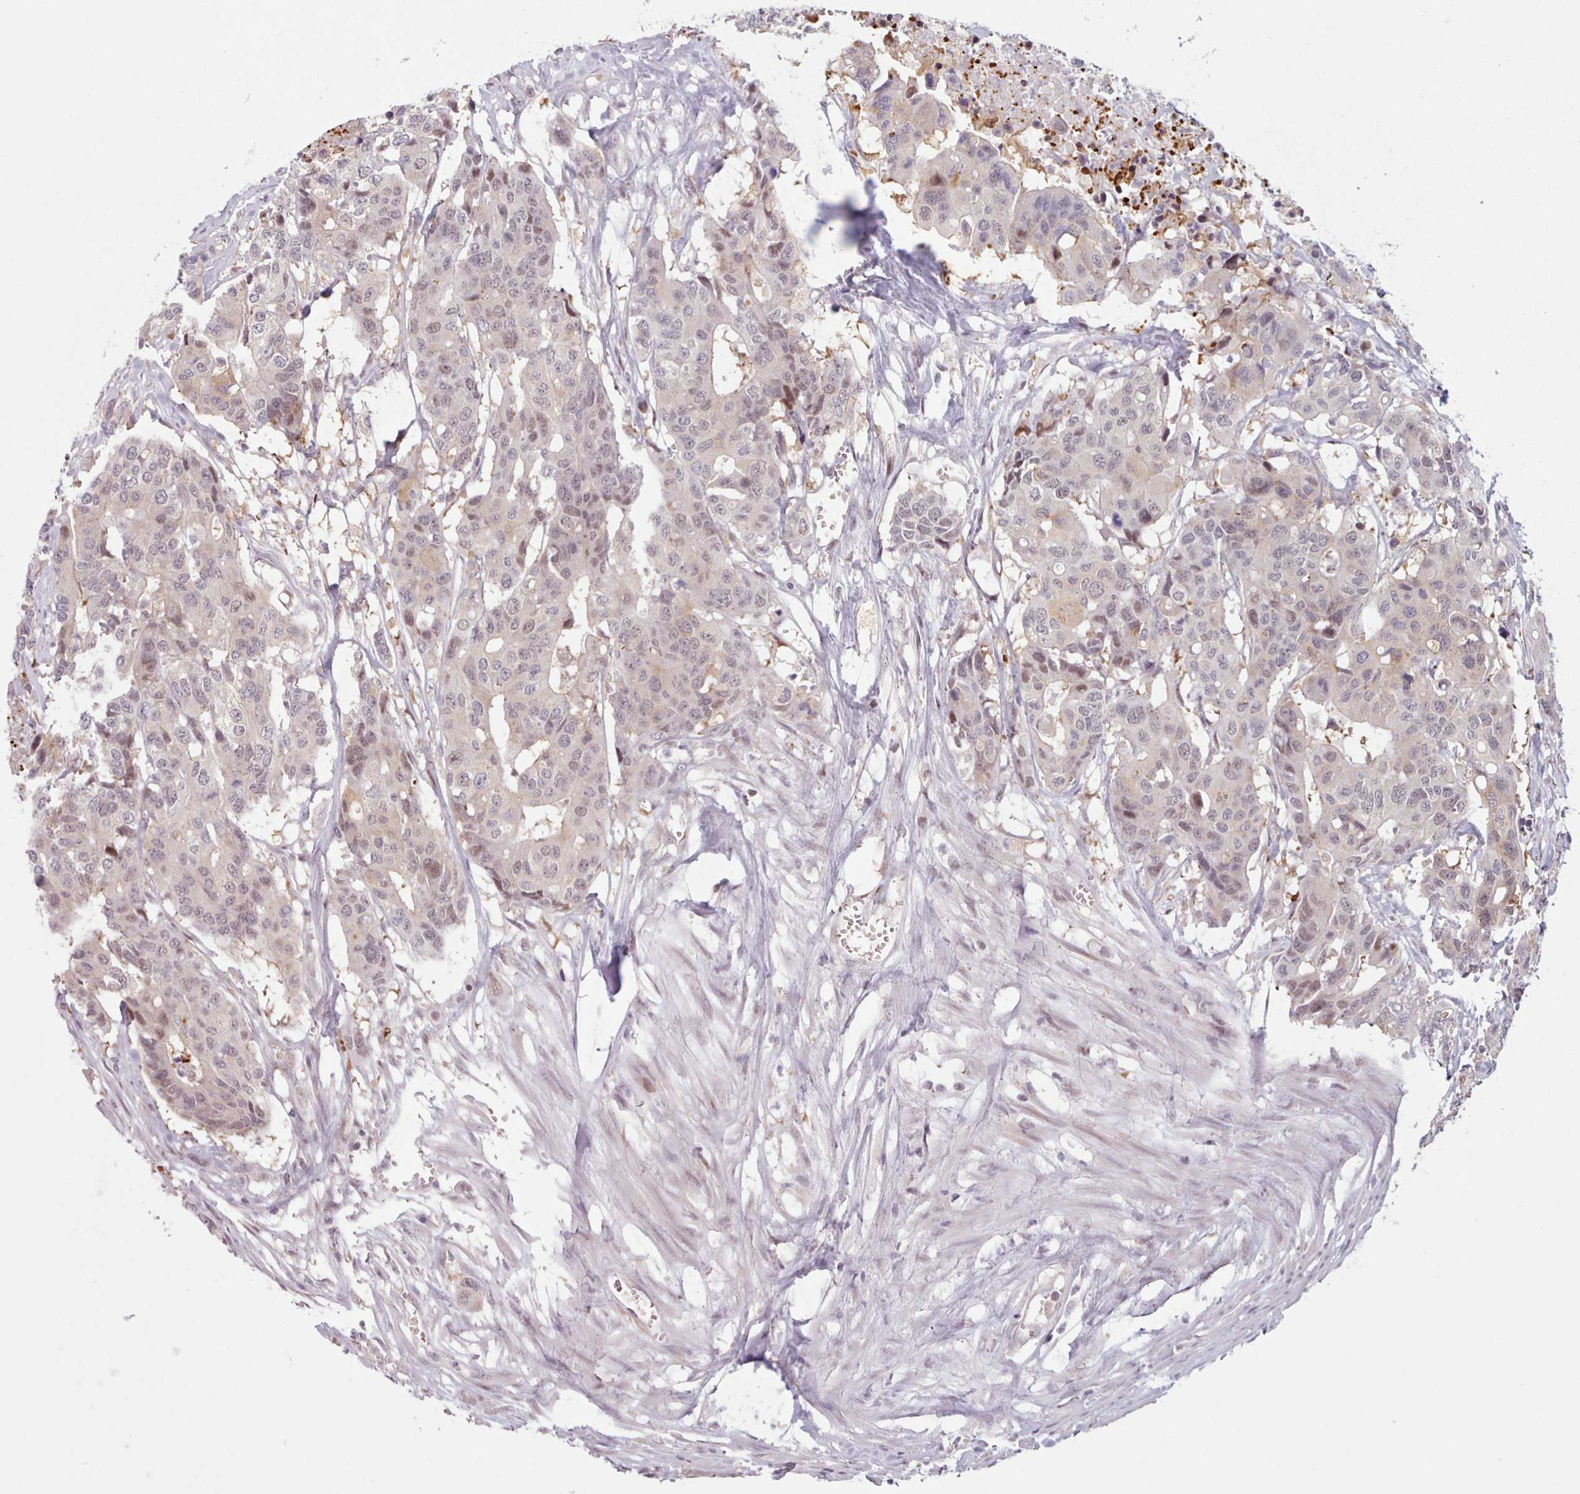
{"staining": {"intensity": "weak", "quantity": "25%-75%", "location": "nuclear"}, "tissue": "colorectal cancer", "cell_type": "Tumor cells", "image_type": "cancer", "snomed": [{"axis": "morphology", "description": "Adenocarcinoma, NOS"}, {"axis": "topography", "description": "Colon"}], "caption": "Immunohistochemistry (IHC) of human colorectal cancer demonstrates low levels of weak nuclear staining in approximately 25%-75% of tumor cells. (IHC, brightfield microscopy, high magnification).", "gene": "KBTBD7", "patient": {"sex": "male", "age": 77}}